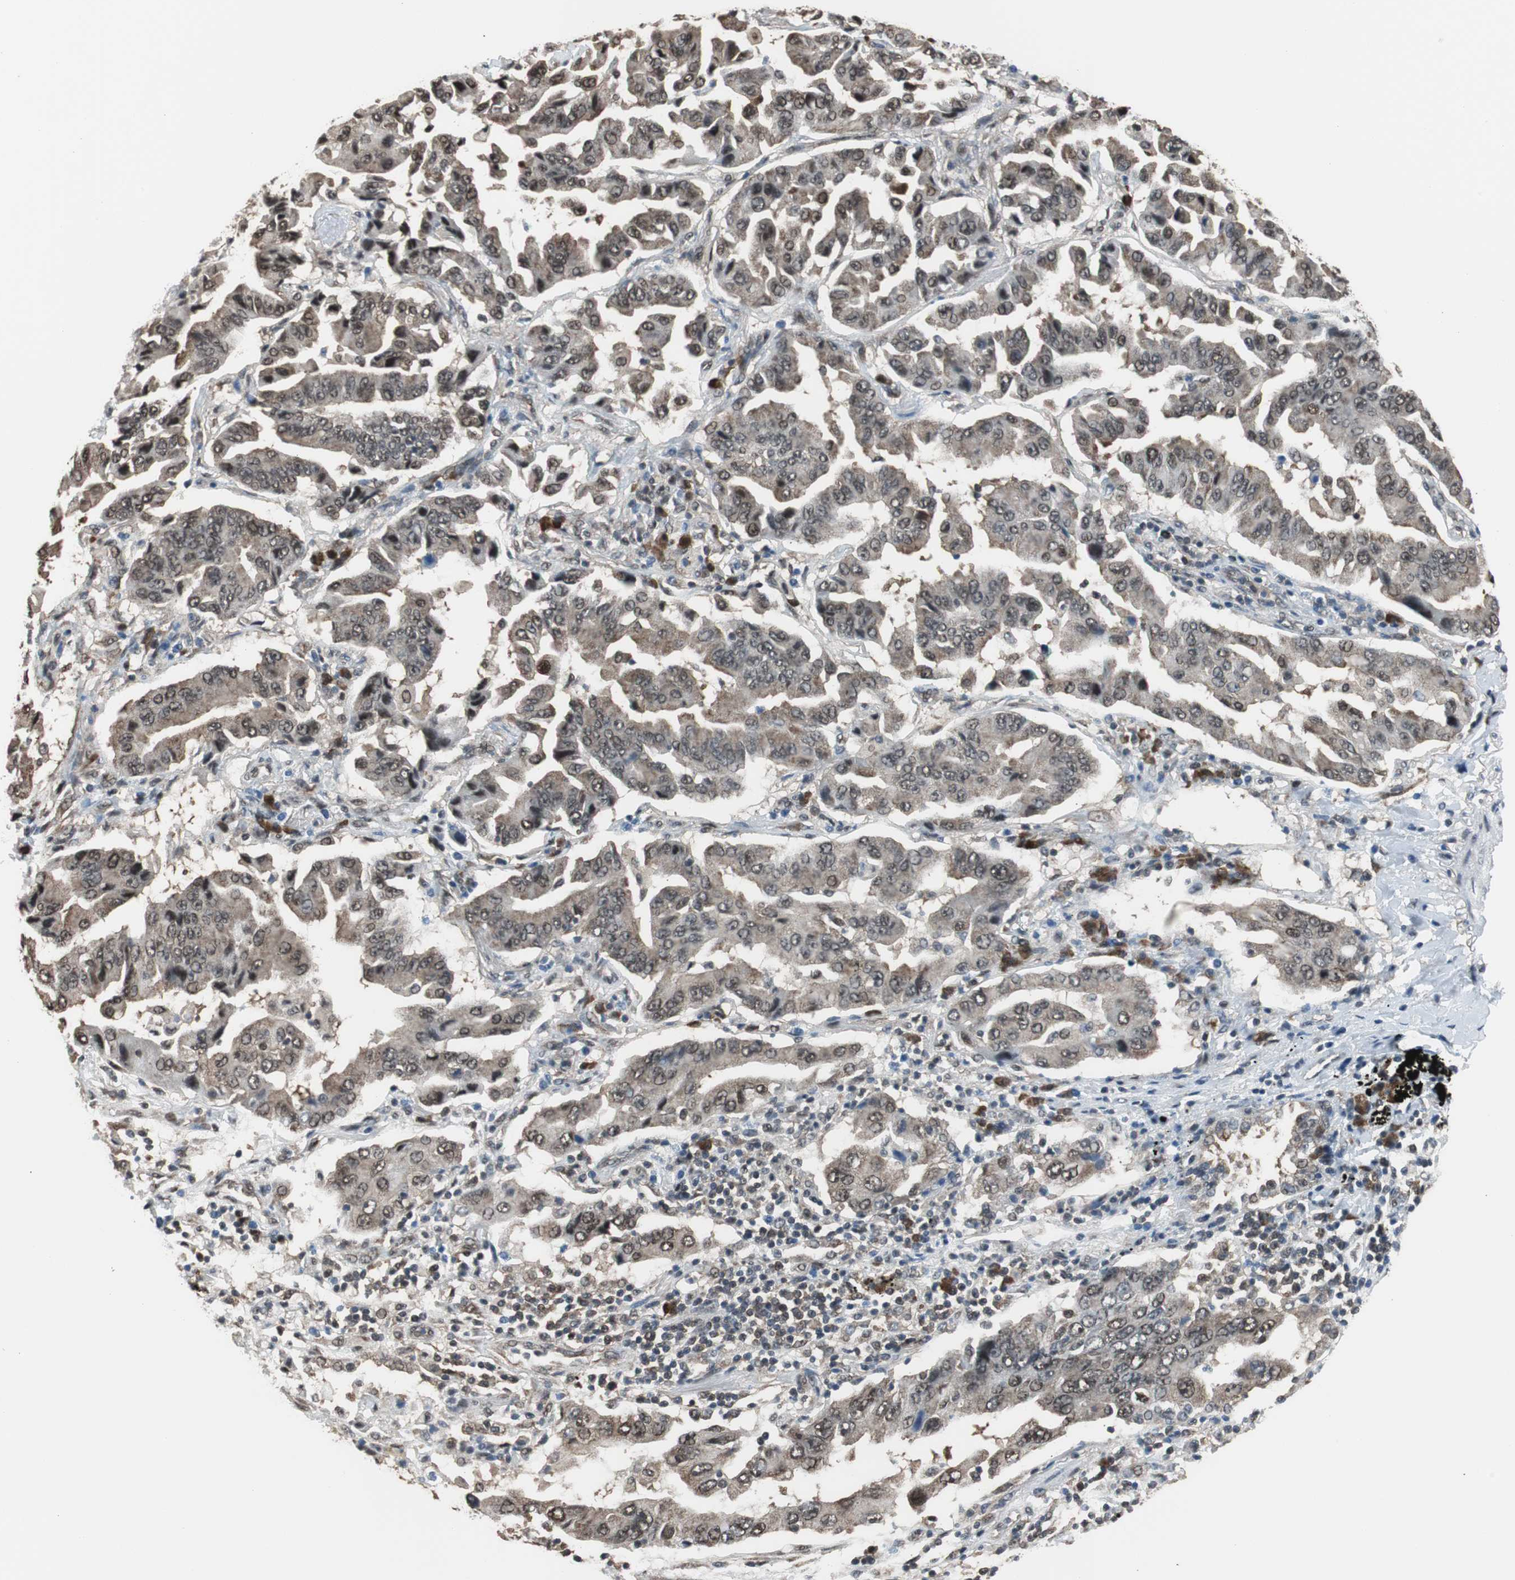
{"staining": {"intensity": "weak", "quantity": ">75%", "location": "cytoplasmic/membranous,nuclear"}, "tissue": "lung cancer", "cell_type": "Tumor cells", "image_type": "cancer", "snomed": [{"axis": "morphology", "description": "Adenocarcinoma, NOS"}, {"axis": "topography", "description": "Lung"}], "caption": "Immunohistochemical staining of lung cancer (adenocarcinoma) exhibits low levels of weak cytoplasmic/membranous and nuclear protein positivity in approximately >75% of tumor cells.", "gene": "VCP", "patient": {"sex": "female", "age": 65}}